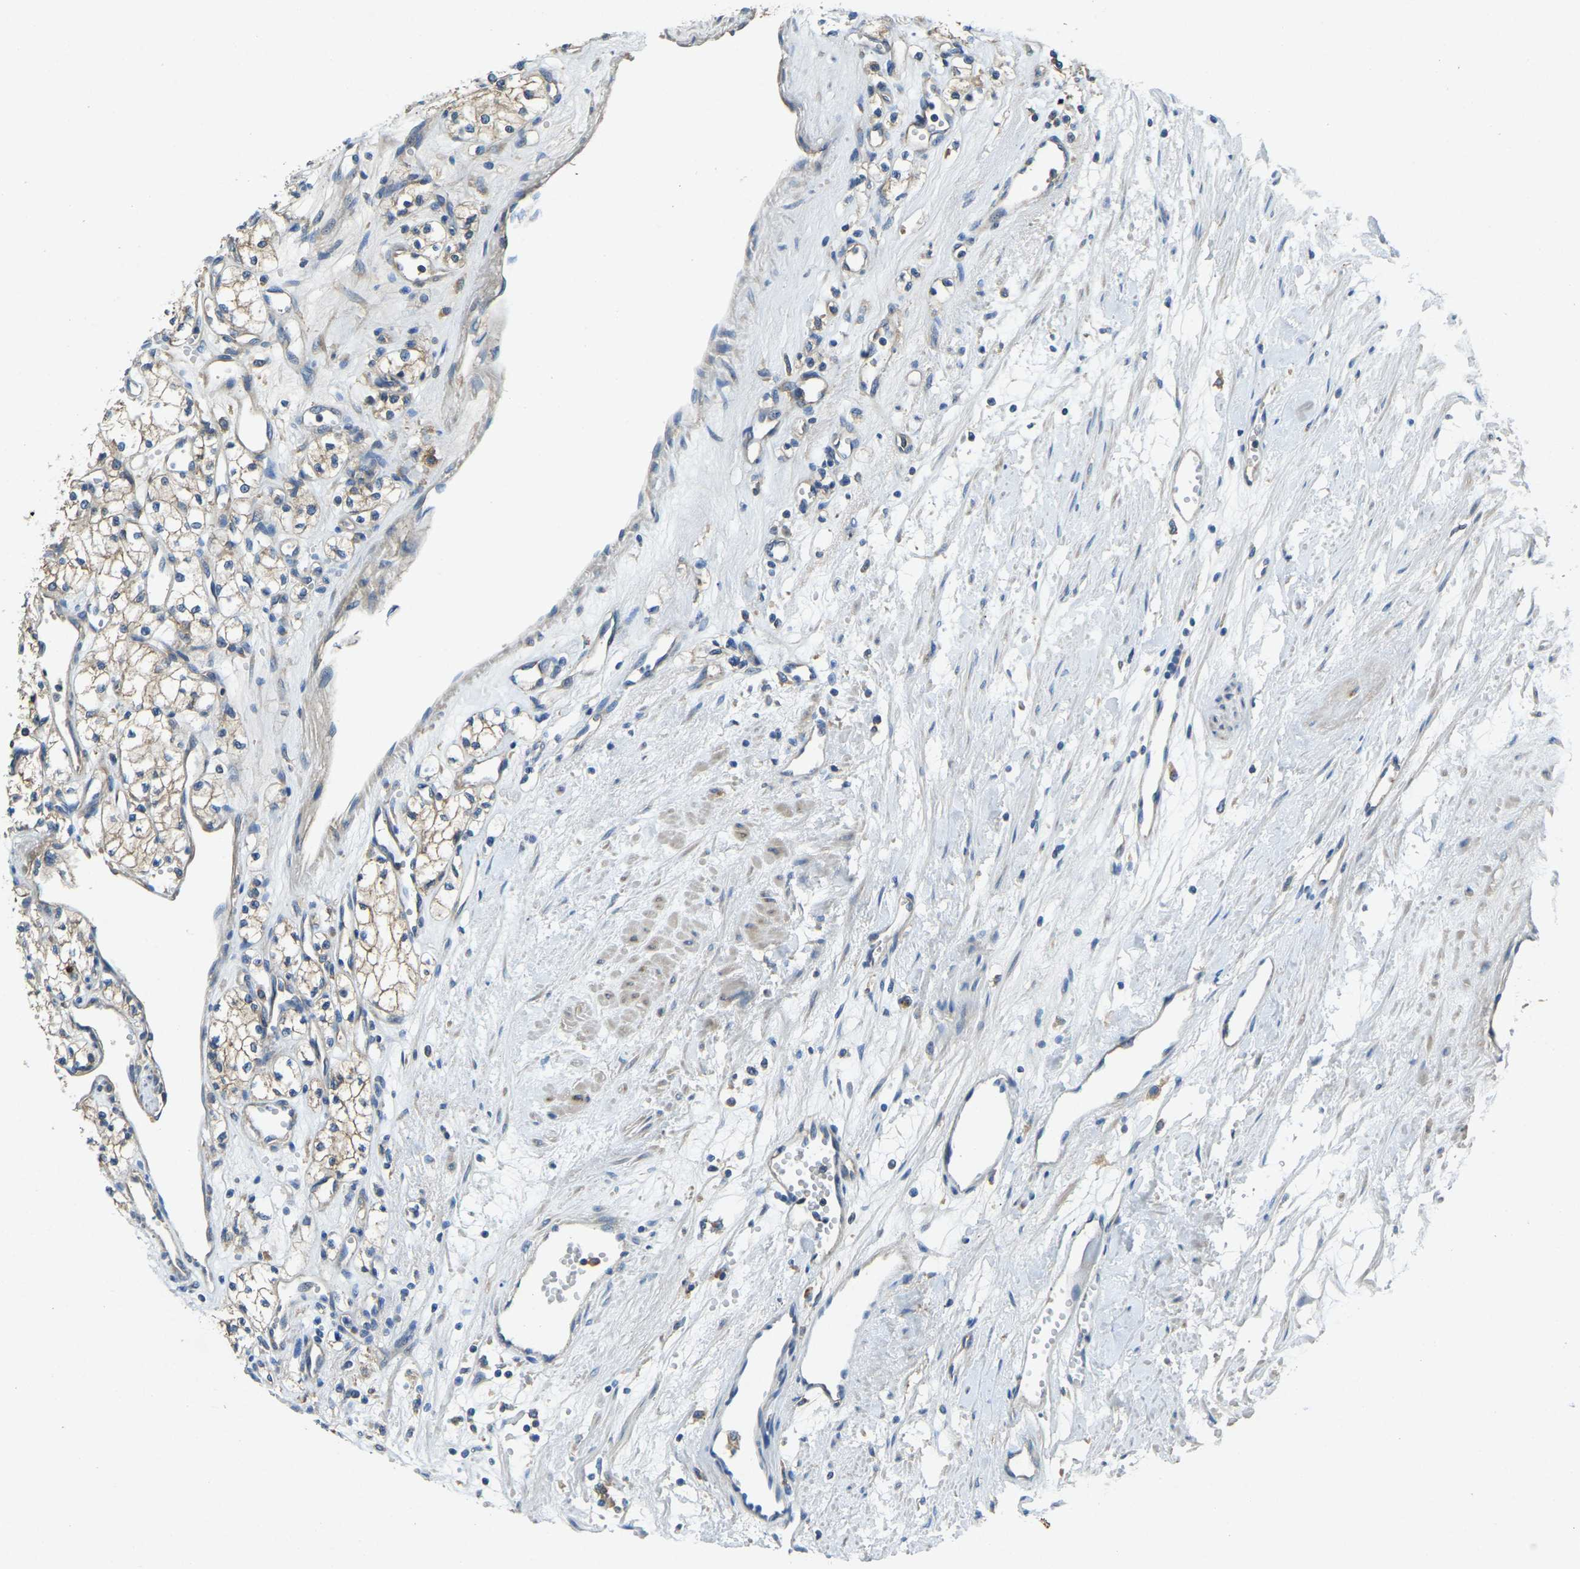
{"staining": {"intensity": "weak", "quantity": ">75%", "location": "cytoplasmic/membranous"}, "tissue": "renal cancer", "cell_type": "Tumor cells", "image_type": "cancer", "snomed": [{"axis": "morphology", "description": "Adenocarcinoma, NOS"}, {"axis": "topography", "description": "Kidney"}], "caption": "DAB immunohistochemical staining of human renal cancer (adenocarcinoma) reveals weak cytoplasmic/membranous protein staining in approximately >75% of tumor cells. The protein of interest is stained brown, and the nuclei are stained in blue (DAB IHC with brightfield microscopy, high magnification).", "gene": "ATP8B1", "patient": {"sex": "male", "age": 59}}